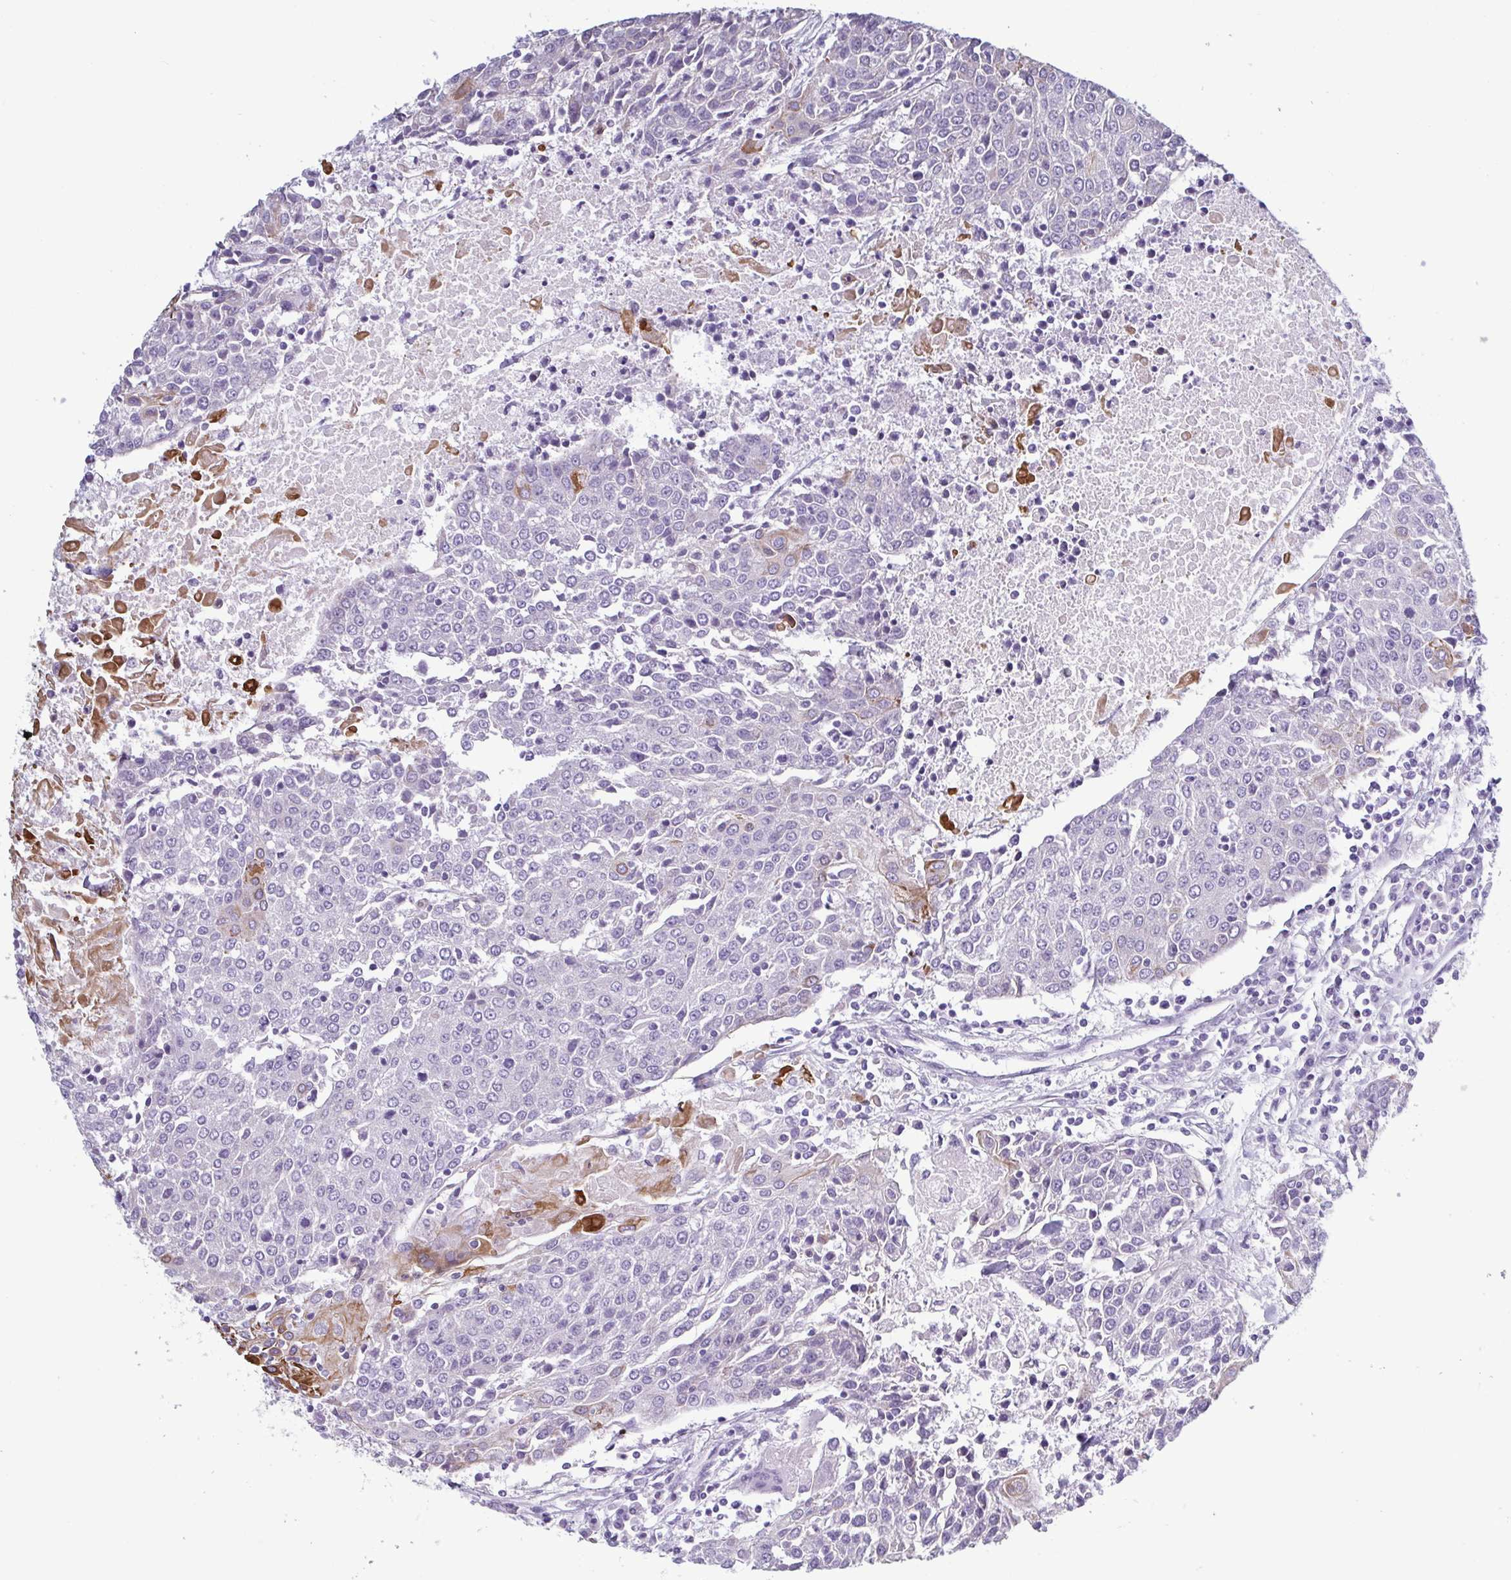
{"staining": {"intensity": "moderate", "quantity": "<25%", "location": "cytoplasmic/membranous"}, "tissue": "urothelial cancer", "cell_type": "Tumor cells", "image_type": "cancer", "snomed": [{"axis": "morphology", "description": "Urothelial carcinoma, High grade"}, {"axis": "topography", "description": "Urinary bladder"}], "caption": "There is low levels of moderate cytoplasmic/membranous staining in tumor cells of urothelial cancer, as demonstrated by immunohistochemical staining (brown color).", "gene": "KRT10", "patient": {"sex": "female", "age": 85}}